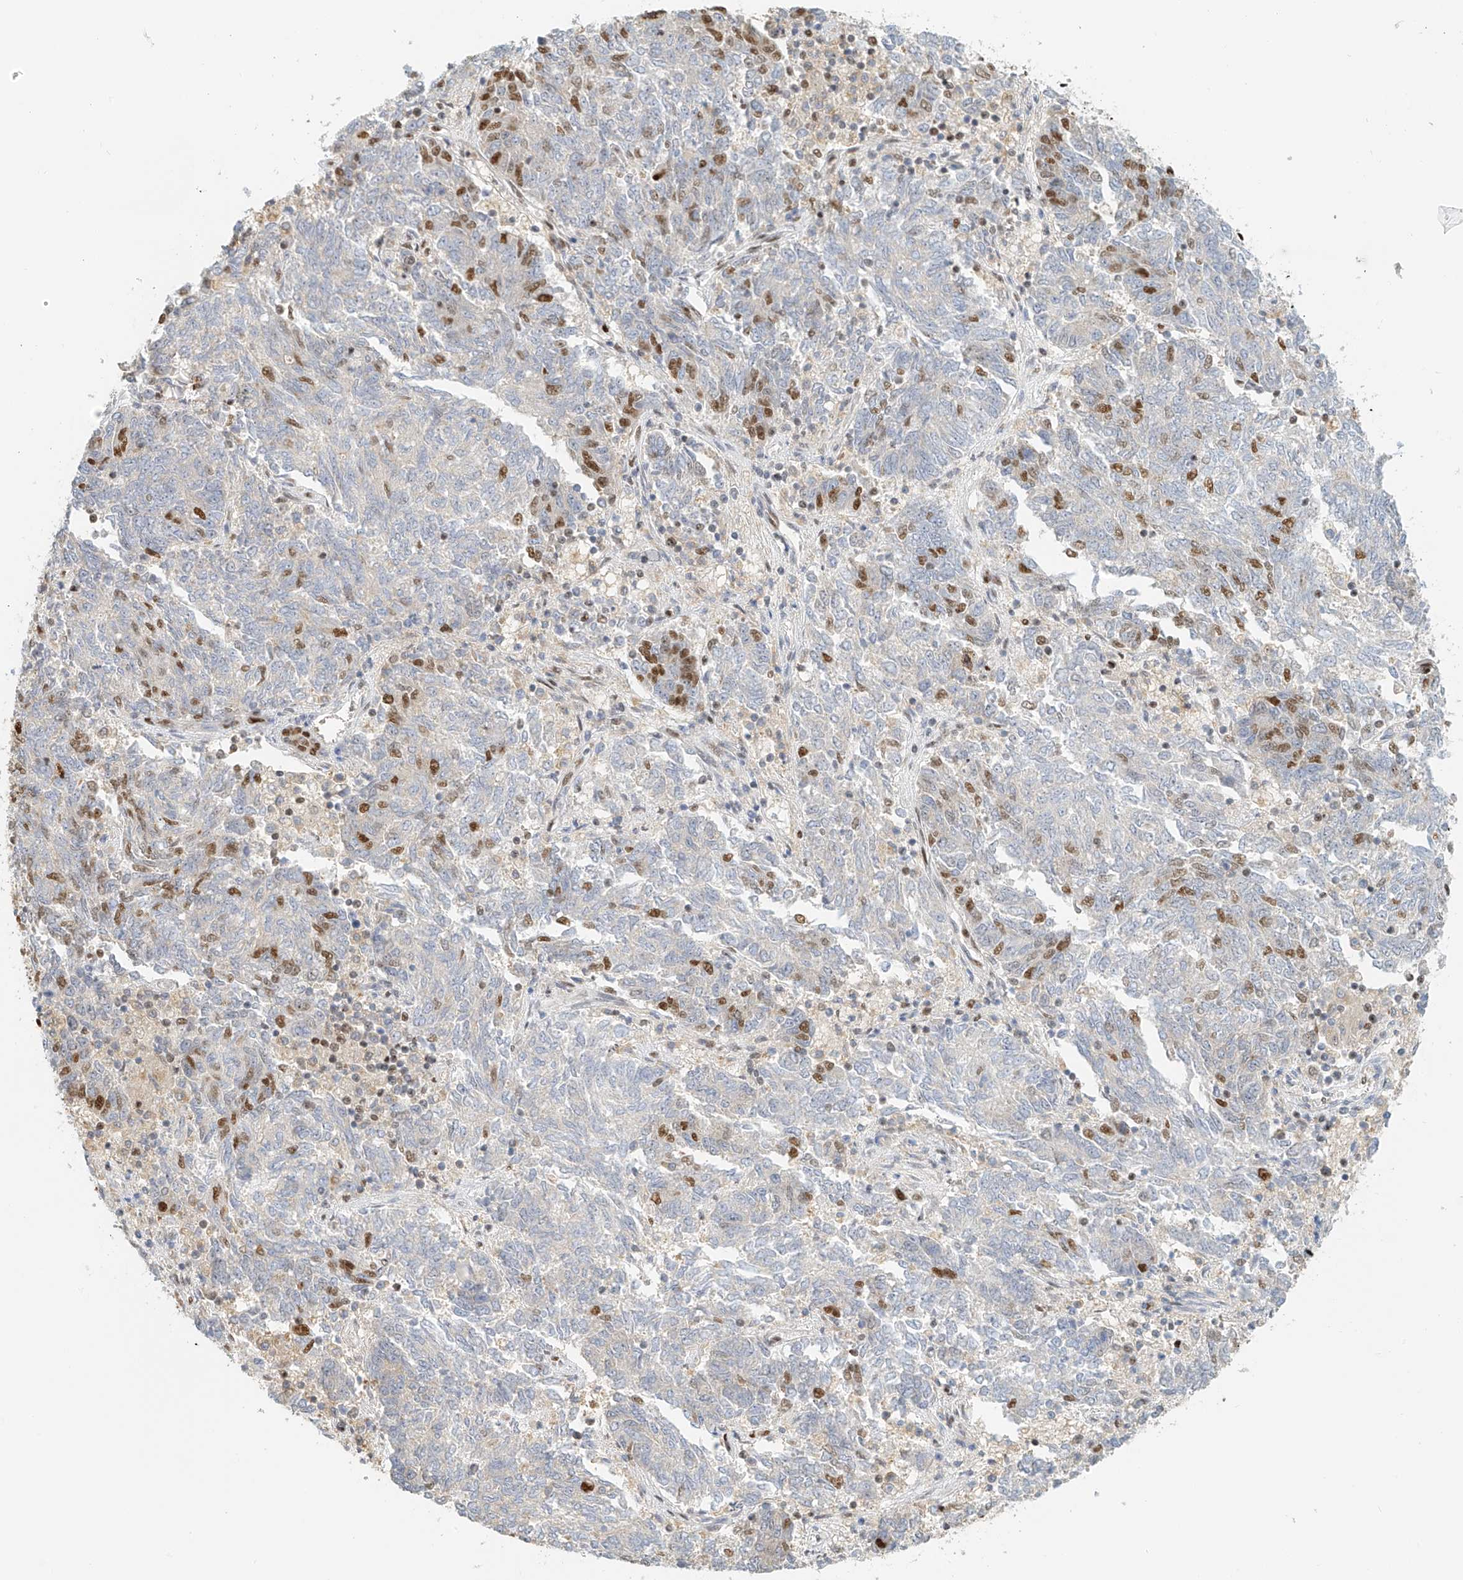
{"staining": {"intensity": "moderate", "quantity": "25%-75%", "location": "nuclear"}, "tissue": "endometrial cancer", "cell_type": "Tumor cells", "image_type": "cancer", "snomed": [{"axis": "morphology", "description": "Adenocarcinoma, NOS"}, {"axis": "topography", "description": "Endometrium"}], "caption": "Immunohistochemical staining of endometrial cancer (adenocarcinoma) exhibits medium levels of moderate nuclear staining in approximately 25%-75% of tumor cells.", "gene": "ZNF514", "patient": {"sex": "female", "age": 80}}